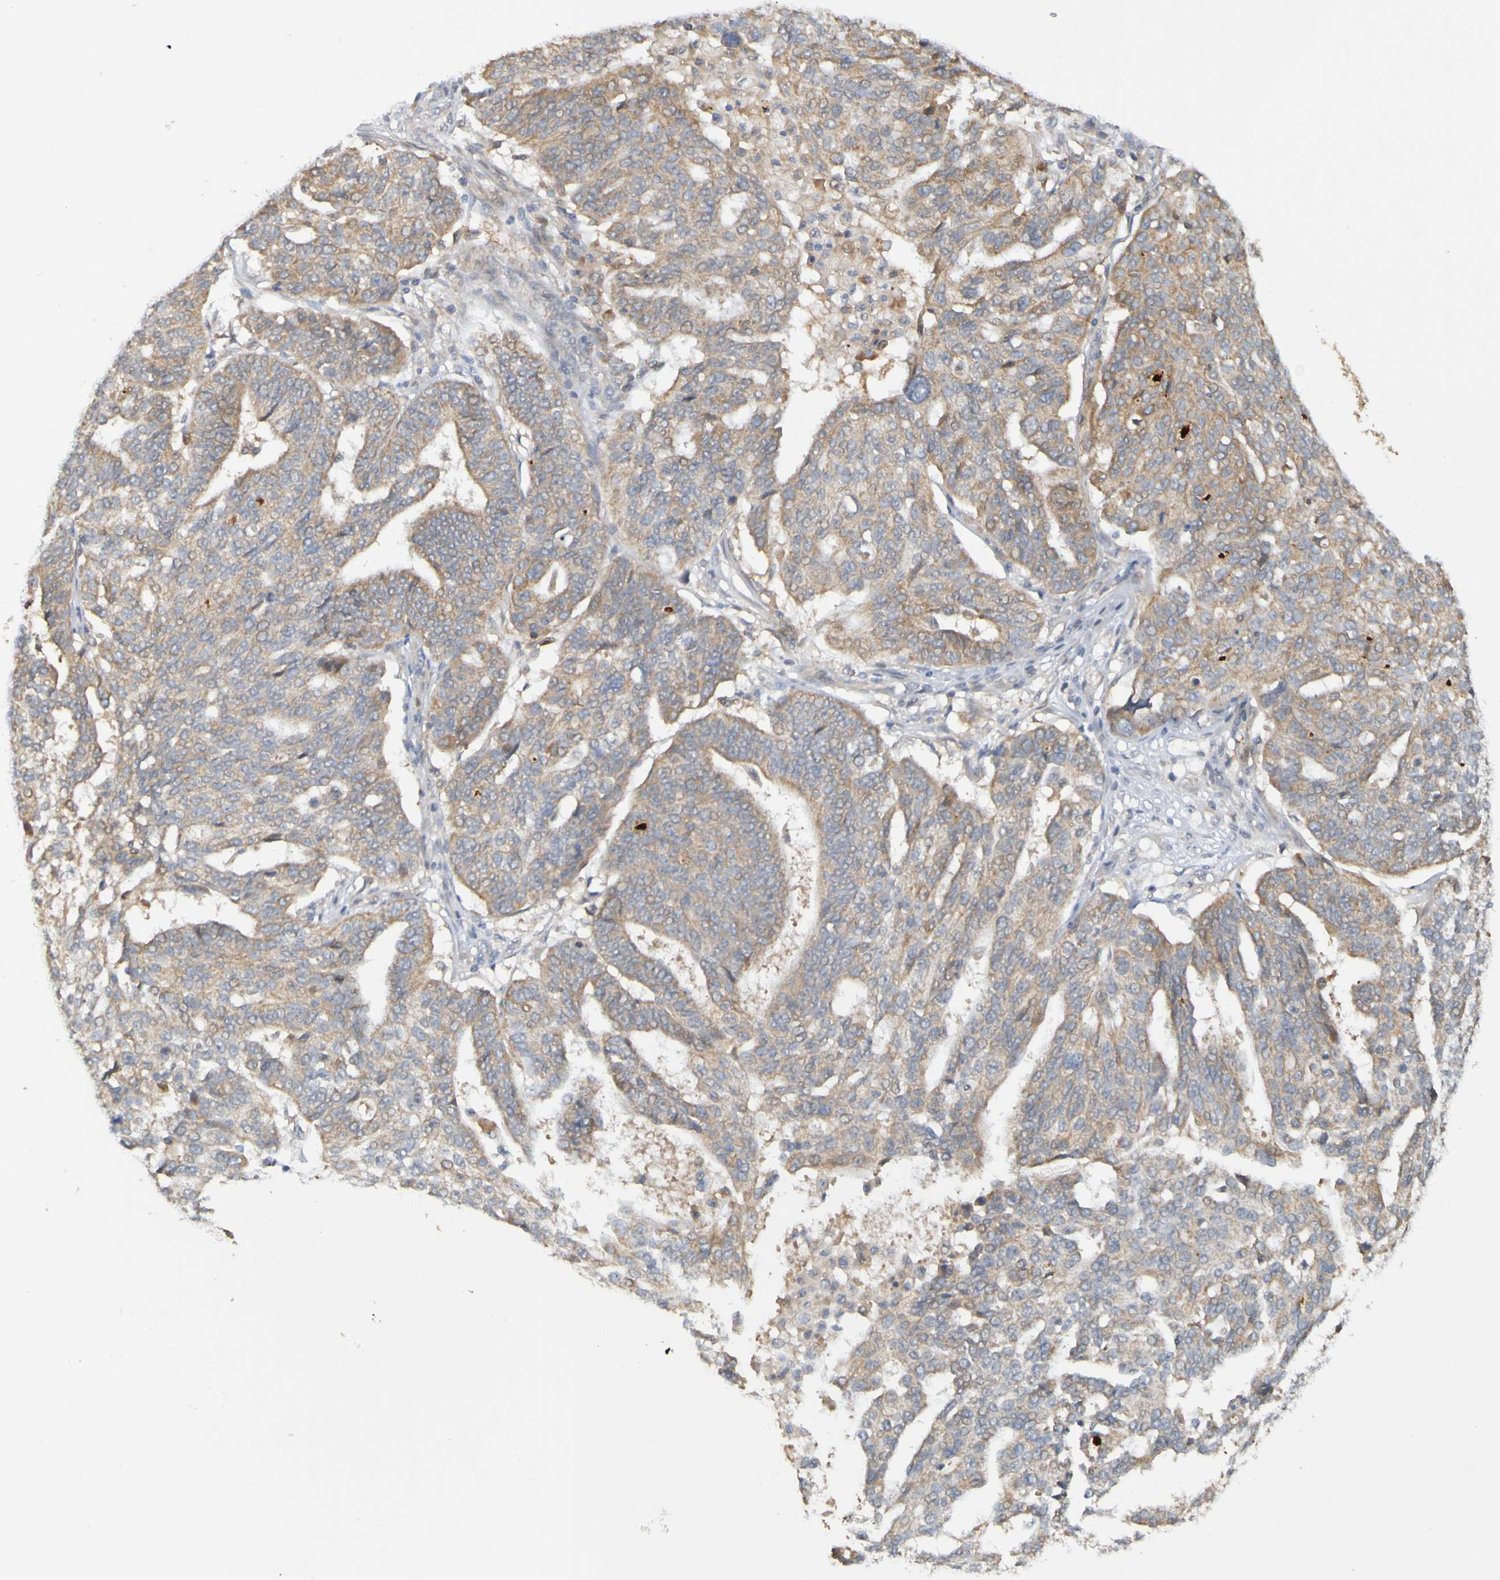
{"staining": {"intensity": "weak", "quantity": ">75%", "location": "cytoplasmic/membranous"}, "tissue": "ovarian cancer", "cell_type": "Tumor cells", "image_type": "cancer", "snomed": [{"axis": "morphology", "description": "Cystadenocarcinoma, serous, NOS"}, {"axis": "topography", "description": "Ovary"}], "caption": "Protein staining by IHC displays weak cytoplasmic/membranous expression in approximately >75% of tumor cells in ovarian serous cystadenocarcinoma.", "gene": "NAV2", "patient": {"sex": "female", "age": 59}}